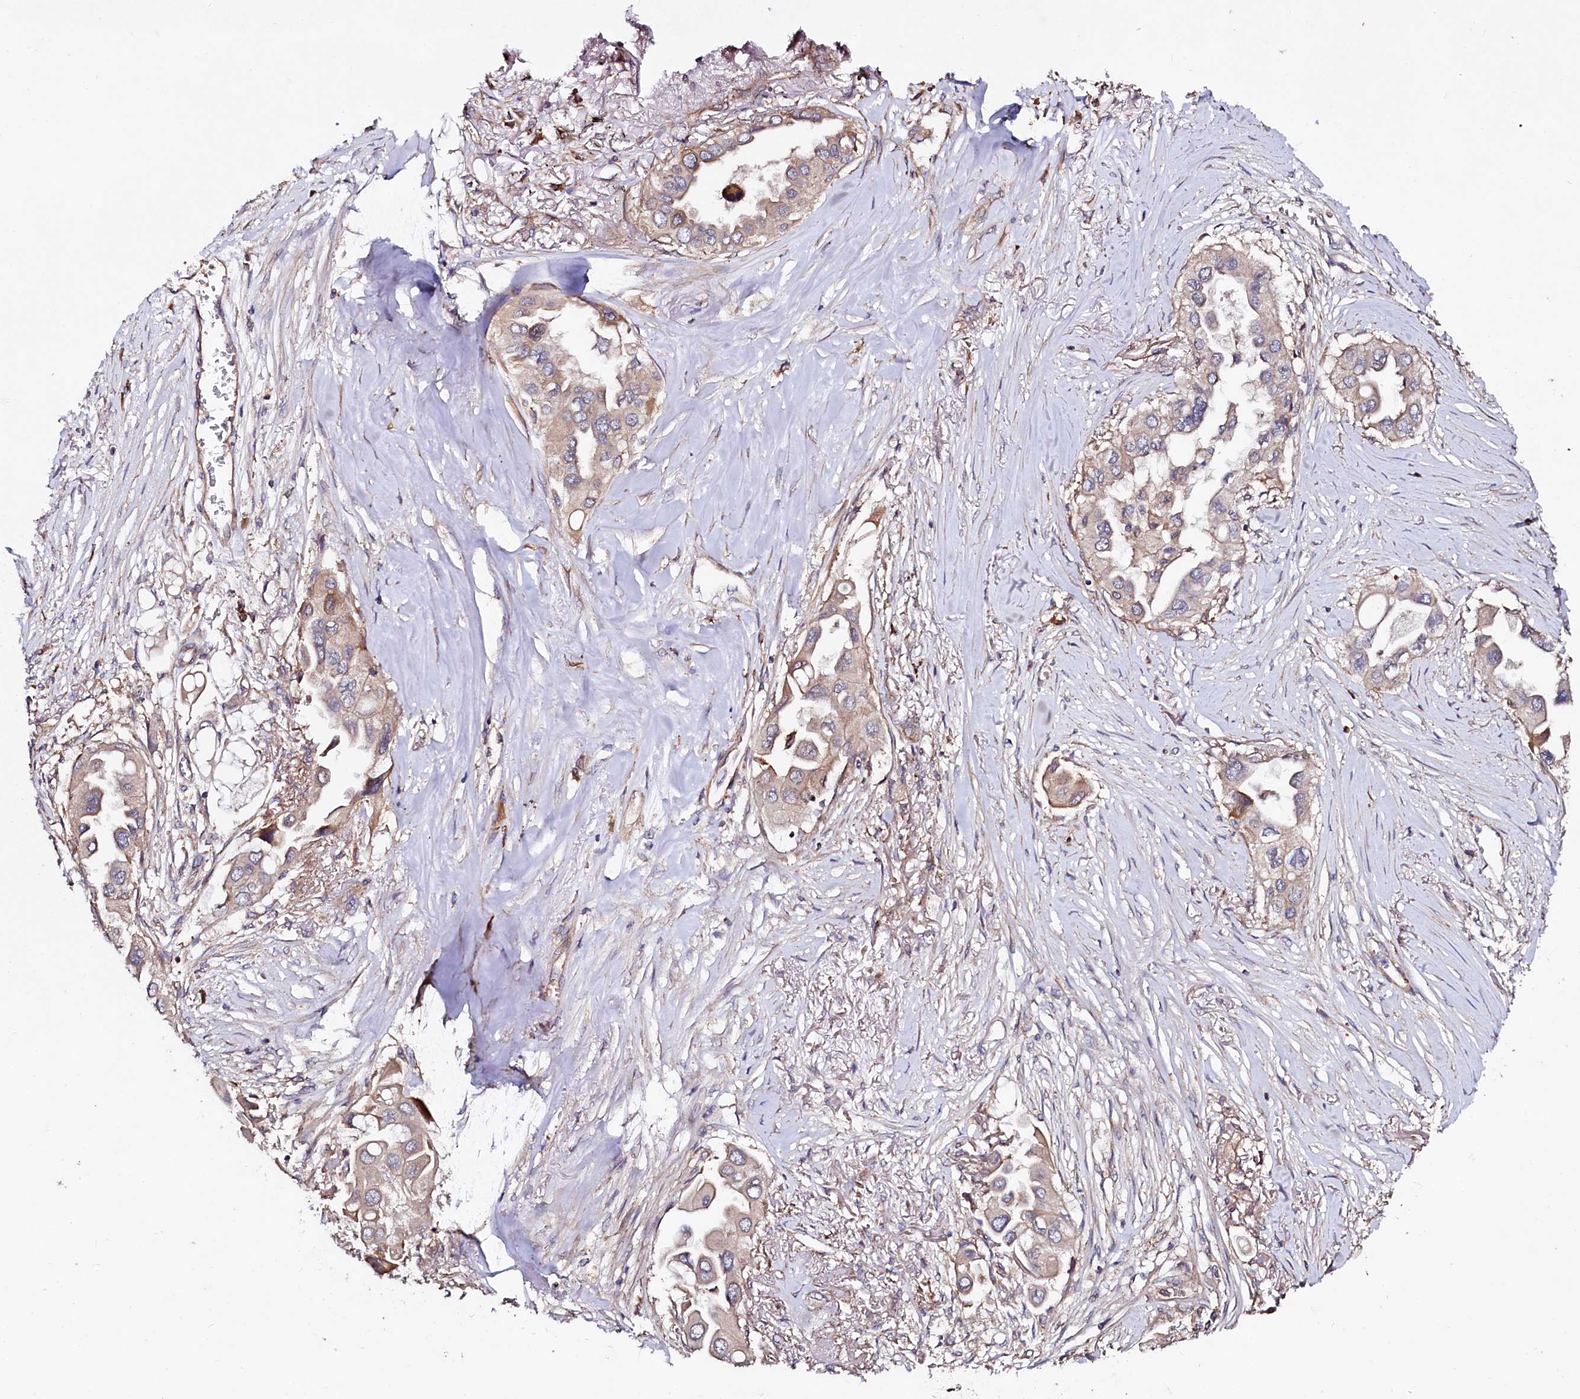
{"staining": {"intensity": "weak", "quantity": "25%-75%", "location": "cytoplasmic/membranous"}, "tissue": "lung cancer", "cell_type": "Tumor cells", "image_type": "cancer", "snomed": [{"axis": "morphology", "description": "Adenocarcinoma, NOS"}, {"axis": "topography", "description": "Lung"}], "caption": "Weak cytoplasmic/membranous staining is identified in approximately 25%-75% of tumor cells in adenocarcinoma (lung).", "gene": "USPL1", "patient": {"sex": "female", "age": 76}}